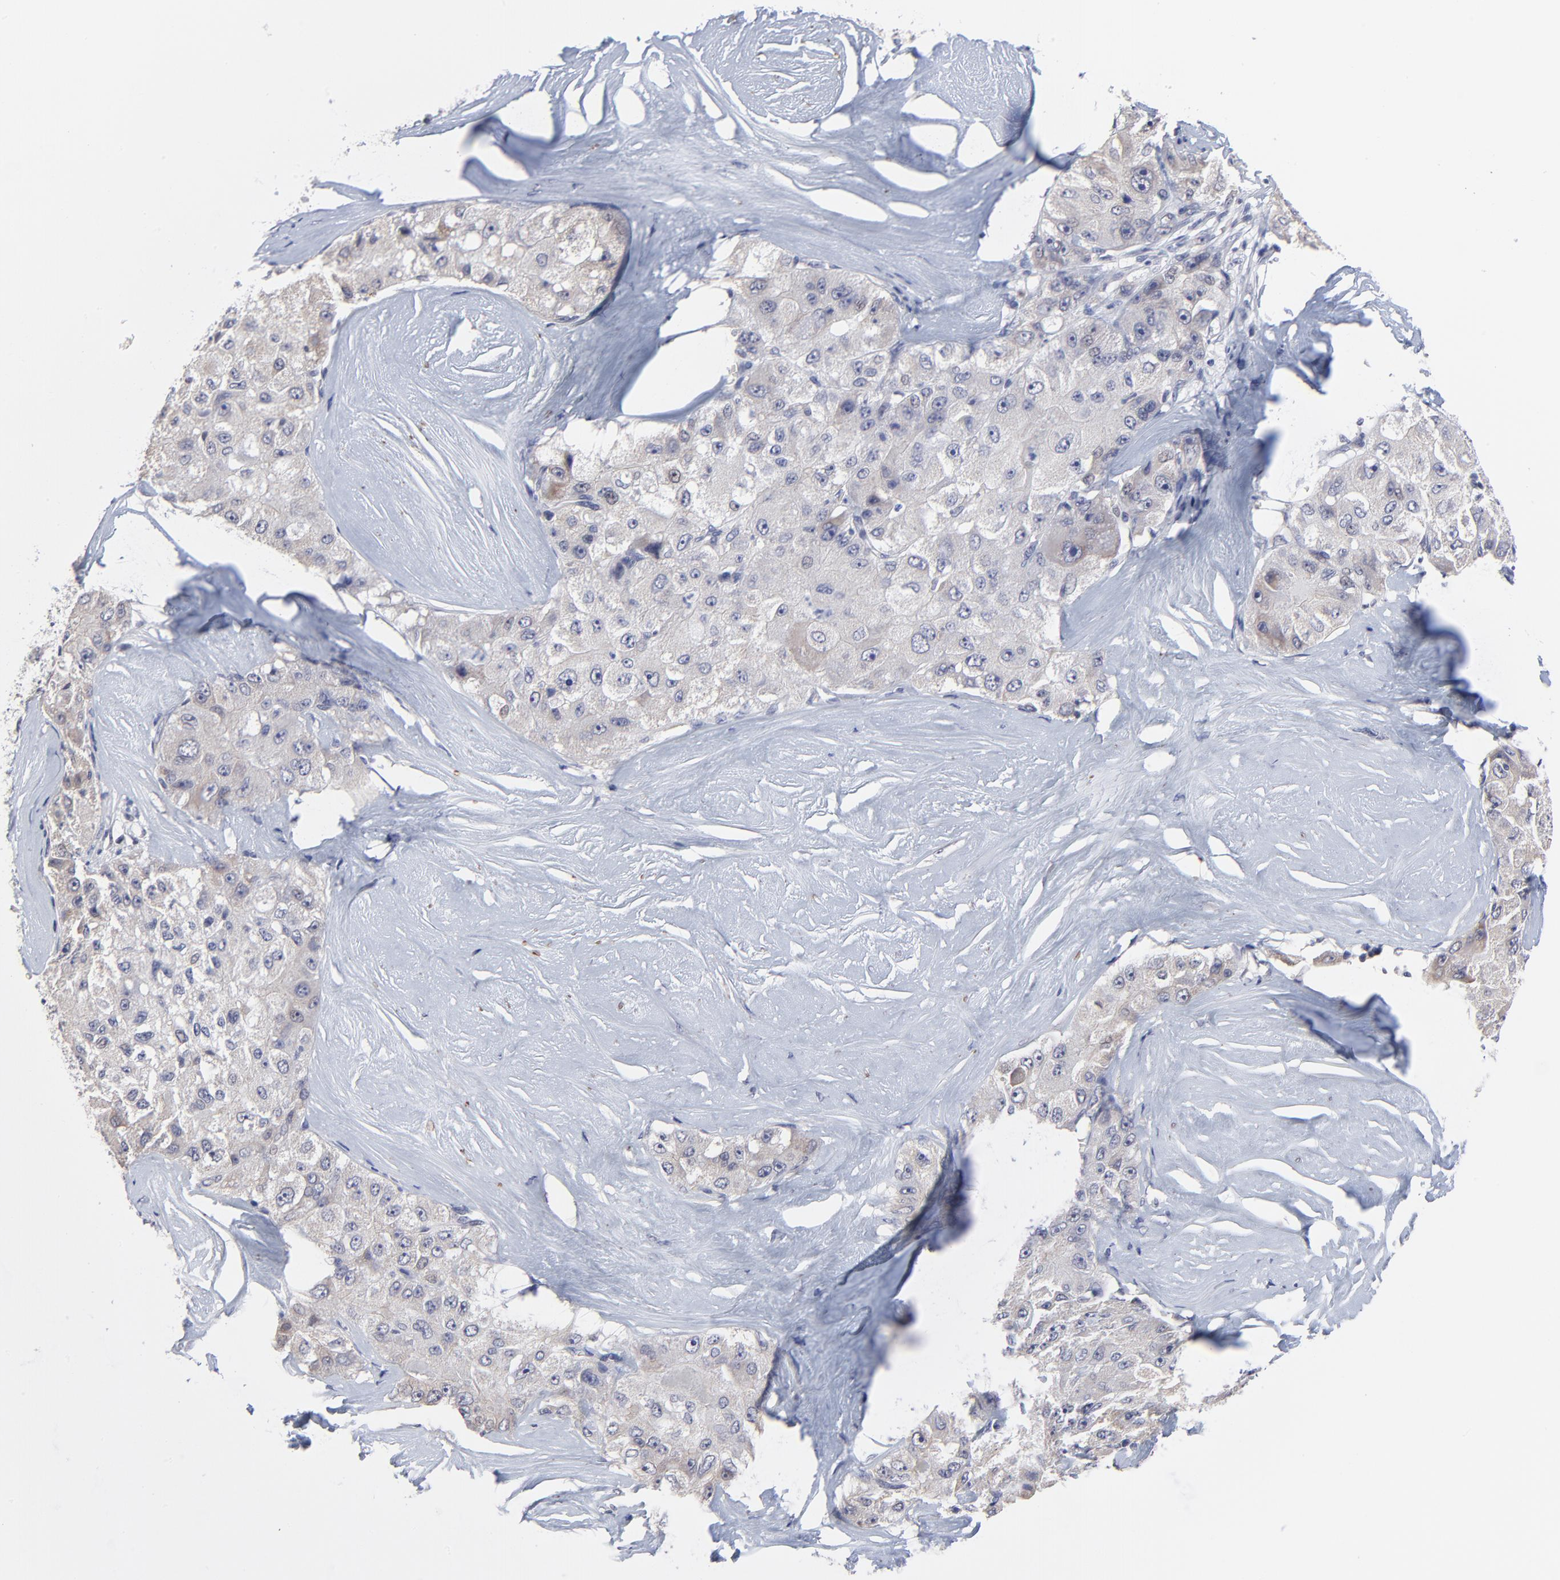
{"staining": {"intensity": "negative", "quantity": "none", "location": "none"}, "tissue": "liver cancer", "cell_type": "Tumor cells", "image_type": "cancer", "snomed": [{"axis": "morphology", "description": "Carcinoma, Hepatocellular, NOS"}, {"axis": "topography", "description": "Liver"}], "caption": "Liver hepatocellular carcinoma stained for a protein using IHC demonstrates no positivity tumor cells.", "gene": "FBXO8", "patient": {"sex": "male", "age": 80}}